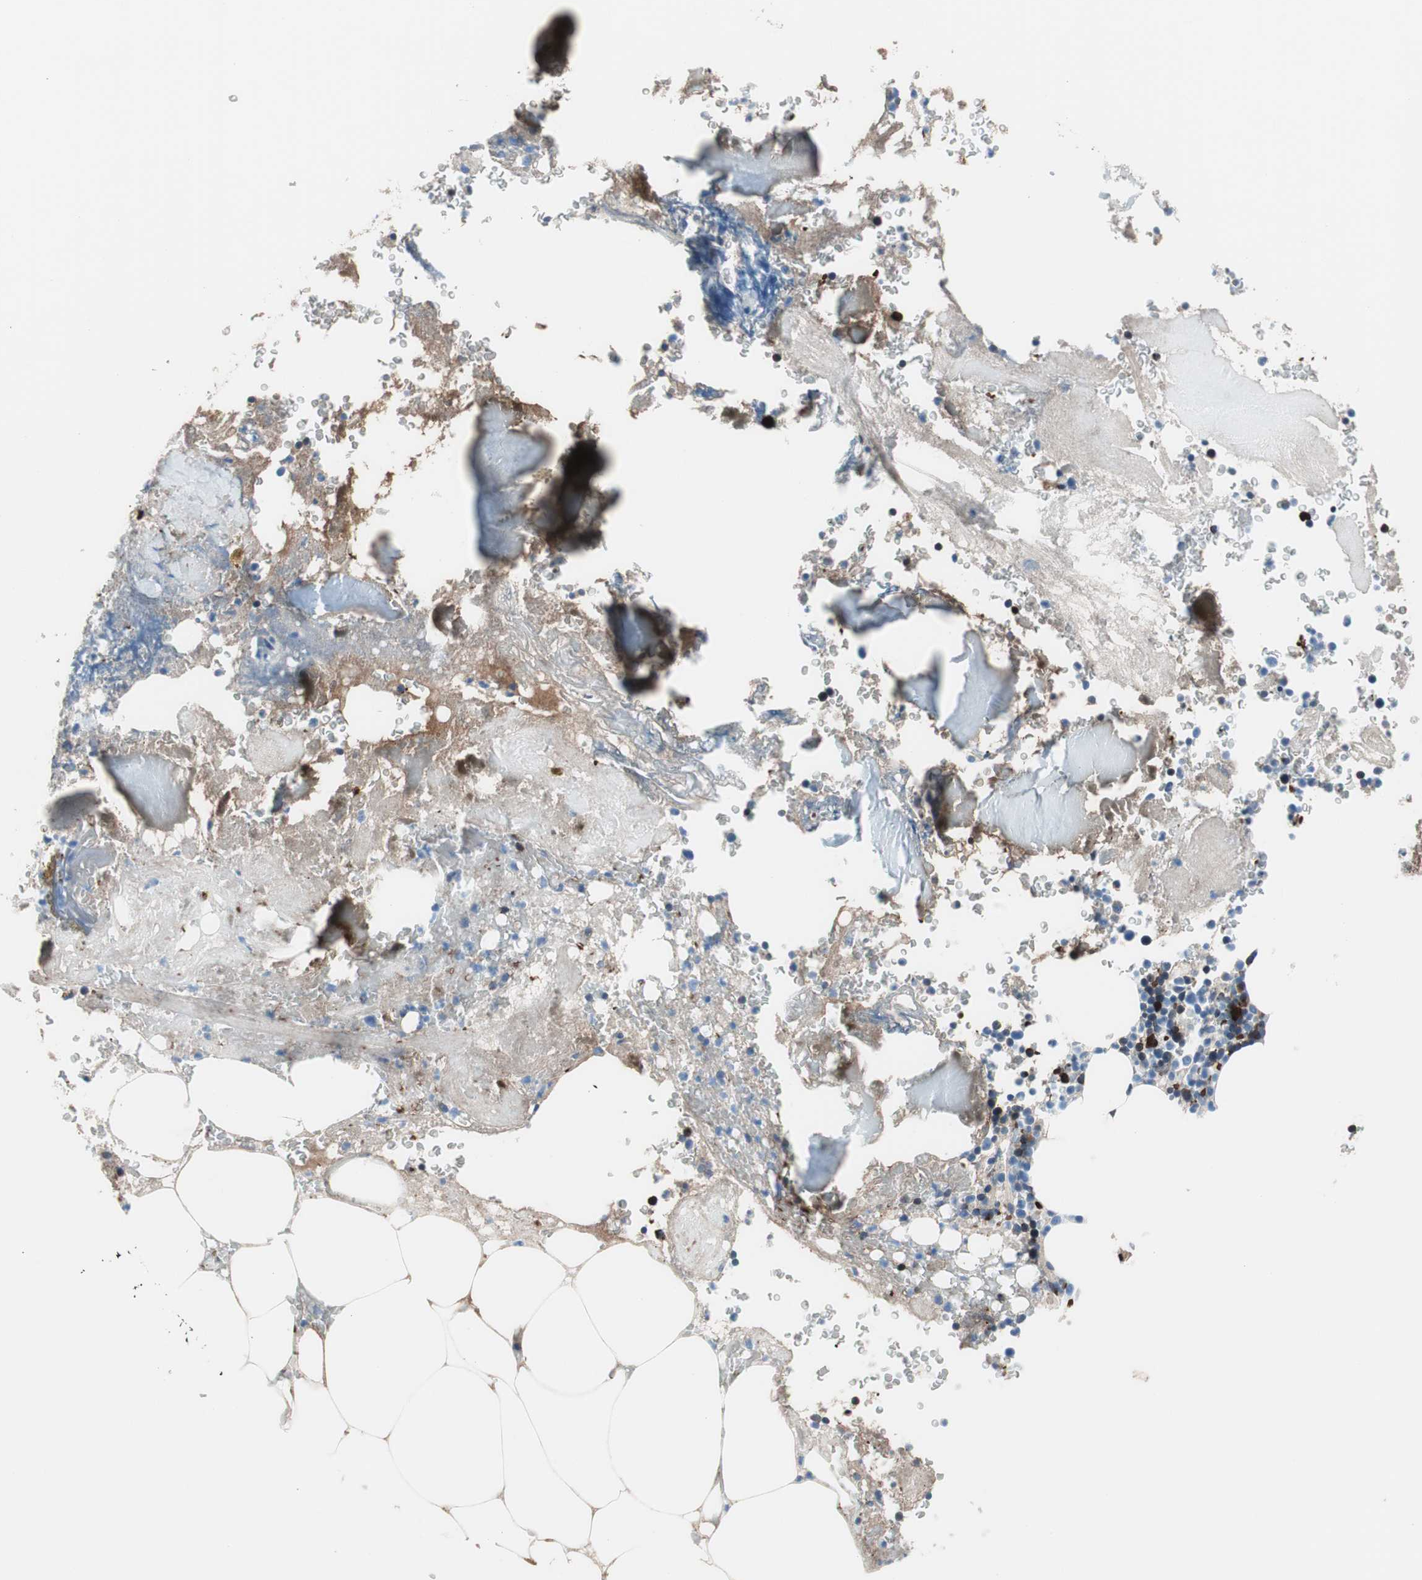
{"staining": {"intensity": "strong", "quantity": "25%-75%", "location": "none"}, "tissue": "bone marrow", "cell_type": "Hematopoietic cells", "image_type": "normal", "snomed": [{"axis": "morphology", "description": "Normal tissue, NOS"}, {"axis": "morphology", "description": "Inflammation, NOS"}, {"axis": "topography", "description": "Bone marrow"}], "caption": "A high amount of strong None positivity is seen in about 25%-75% of hematopoietic cells in benign bone marrow.", "gene": "PRDX2", "patient": {"sex": "female", "age": 17}}